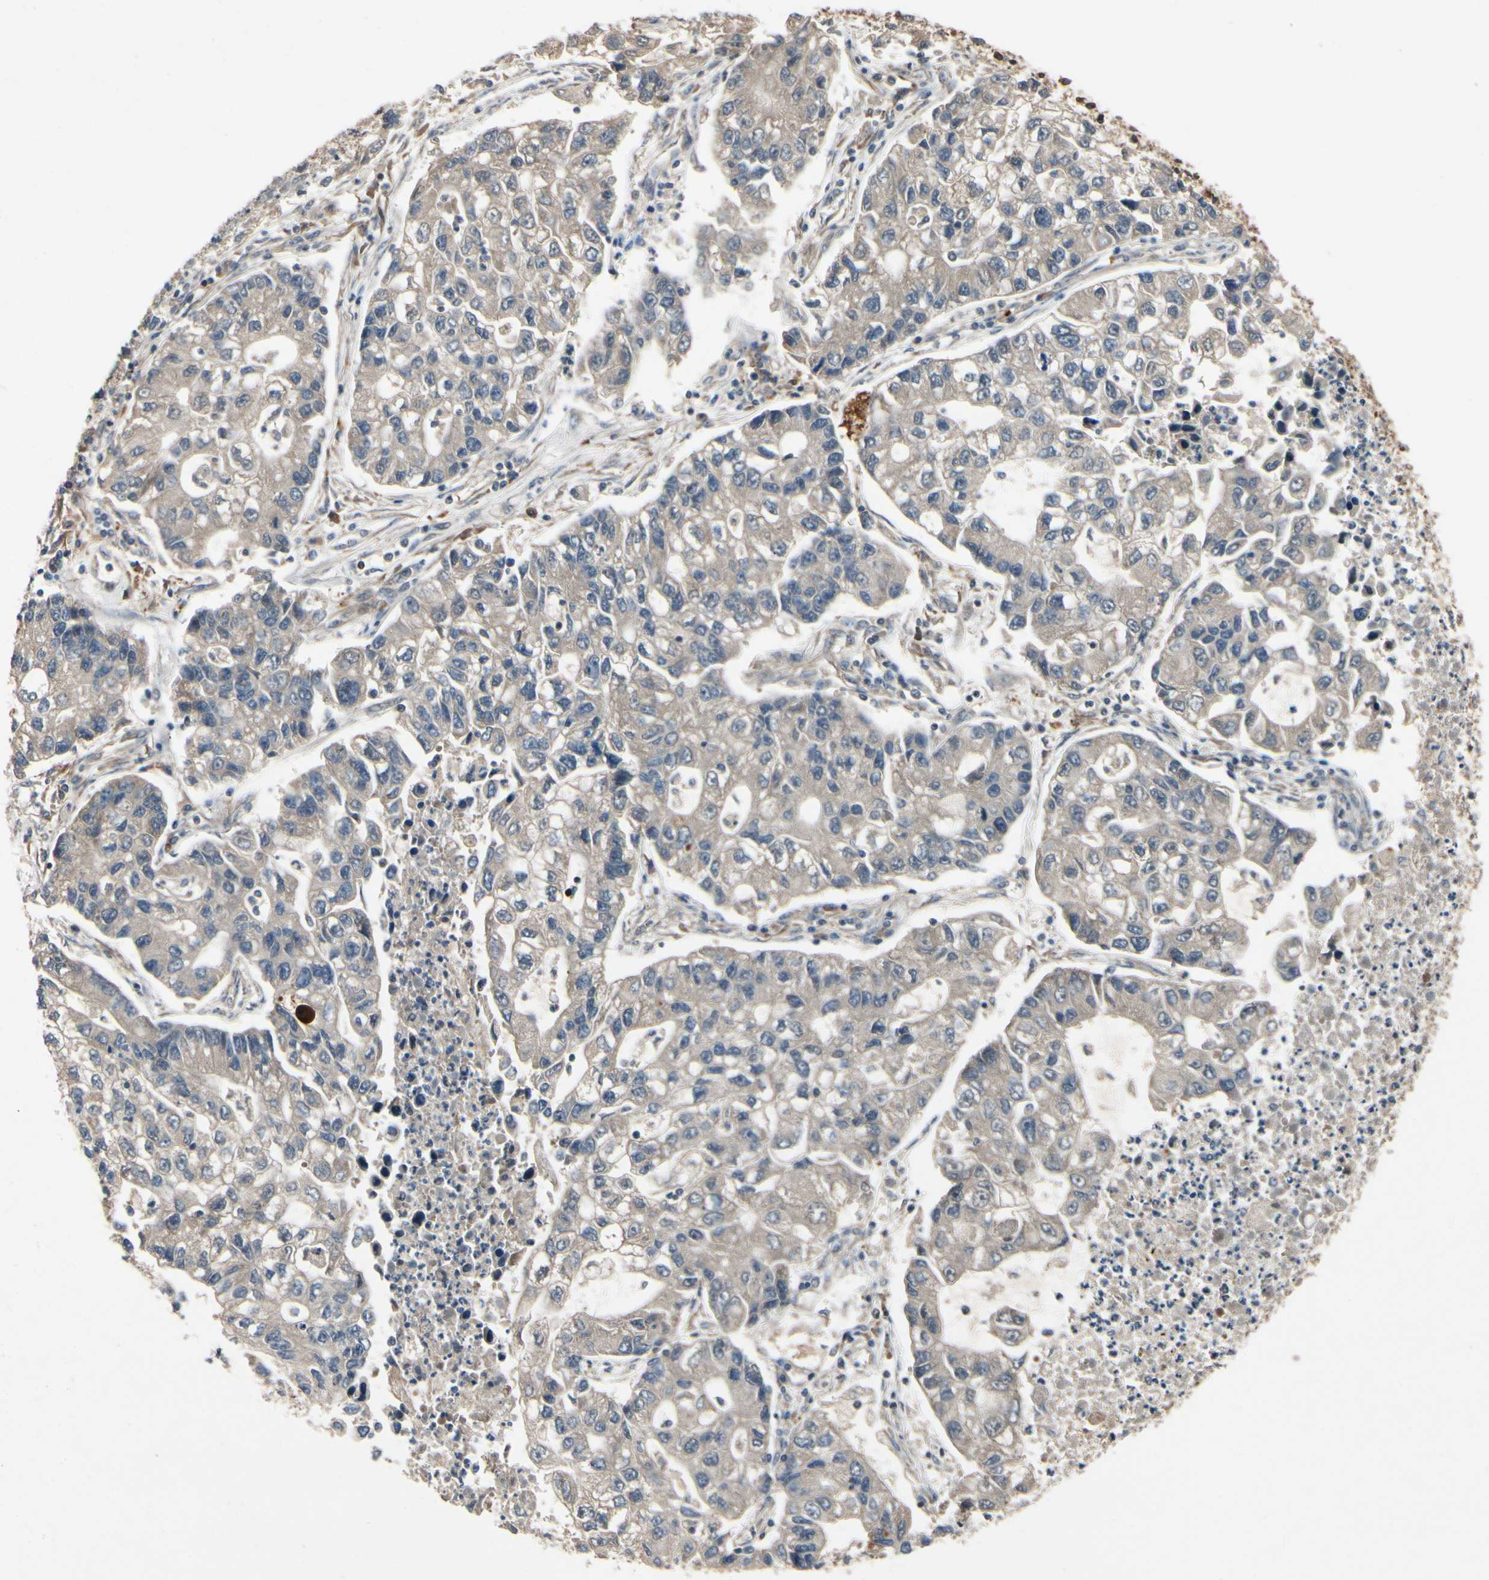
{"staining": {"intensity": "moderate", "quantity": ">75%", "location": "cytoplasmic/membranous"}, "tissue": "lung cancer", "cell_type": "Tumor cells", "image_type": "cancer", "snomed": [{"axis": "morphology", "description": "Adenocarcinoma, NOS"}, {"axis": "topography", "description": "Lung"}], "caption": "An image showing moderate cytoplasmic/membranous staining in about >75% of tumor cells in lung adenocarcinoma, as visualized by brown immunohistochemical staining.", "gene": "RNF14", "patient": {"sex": "female", "age": 51}}